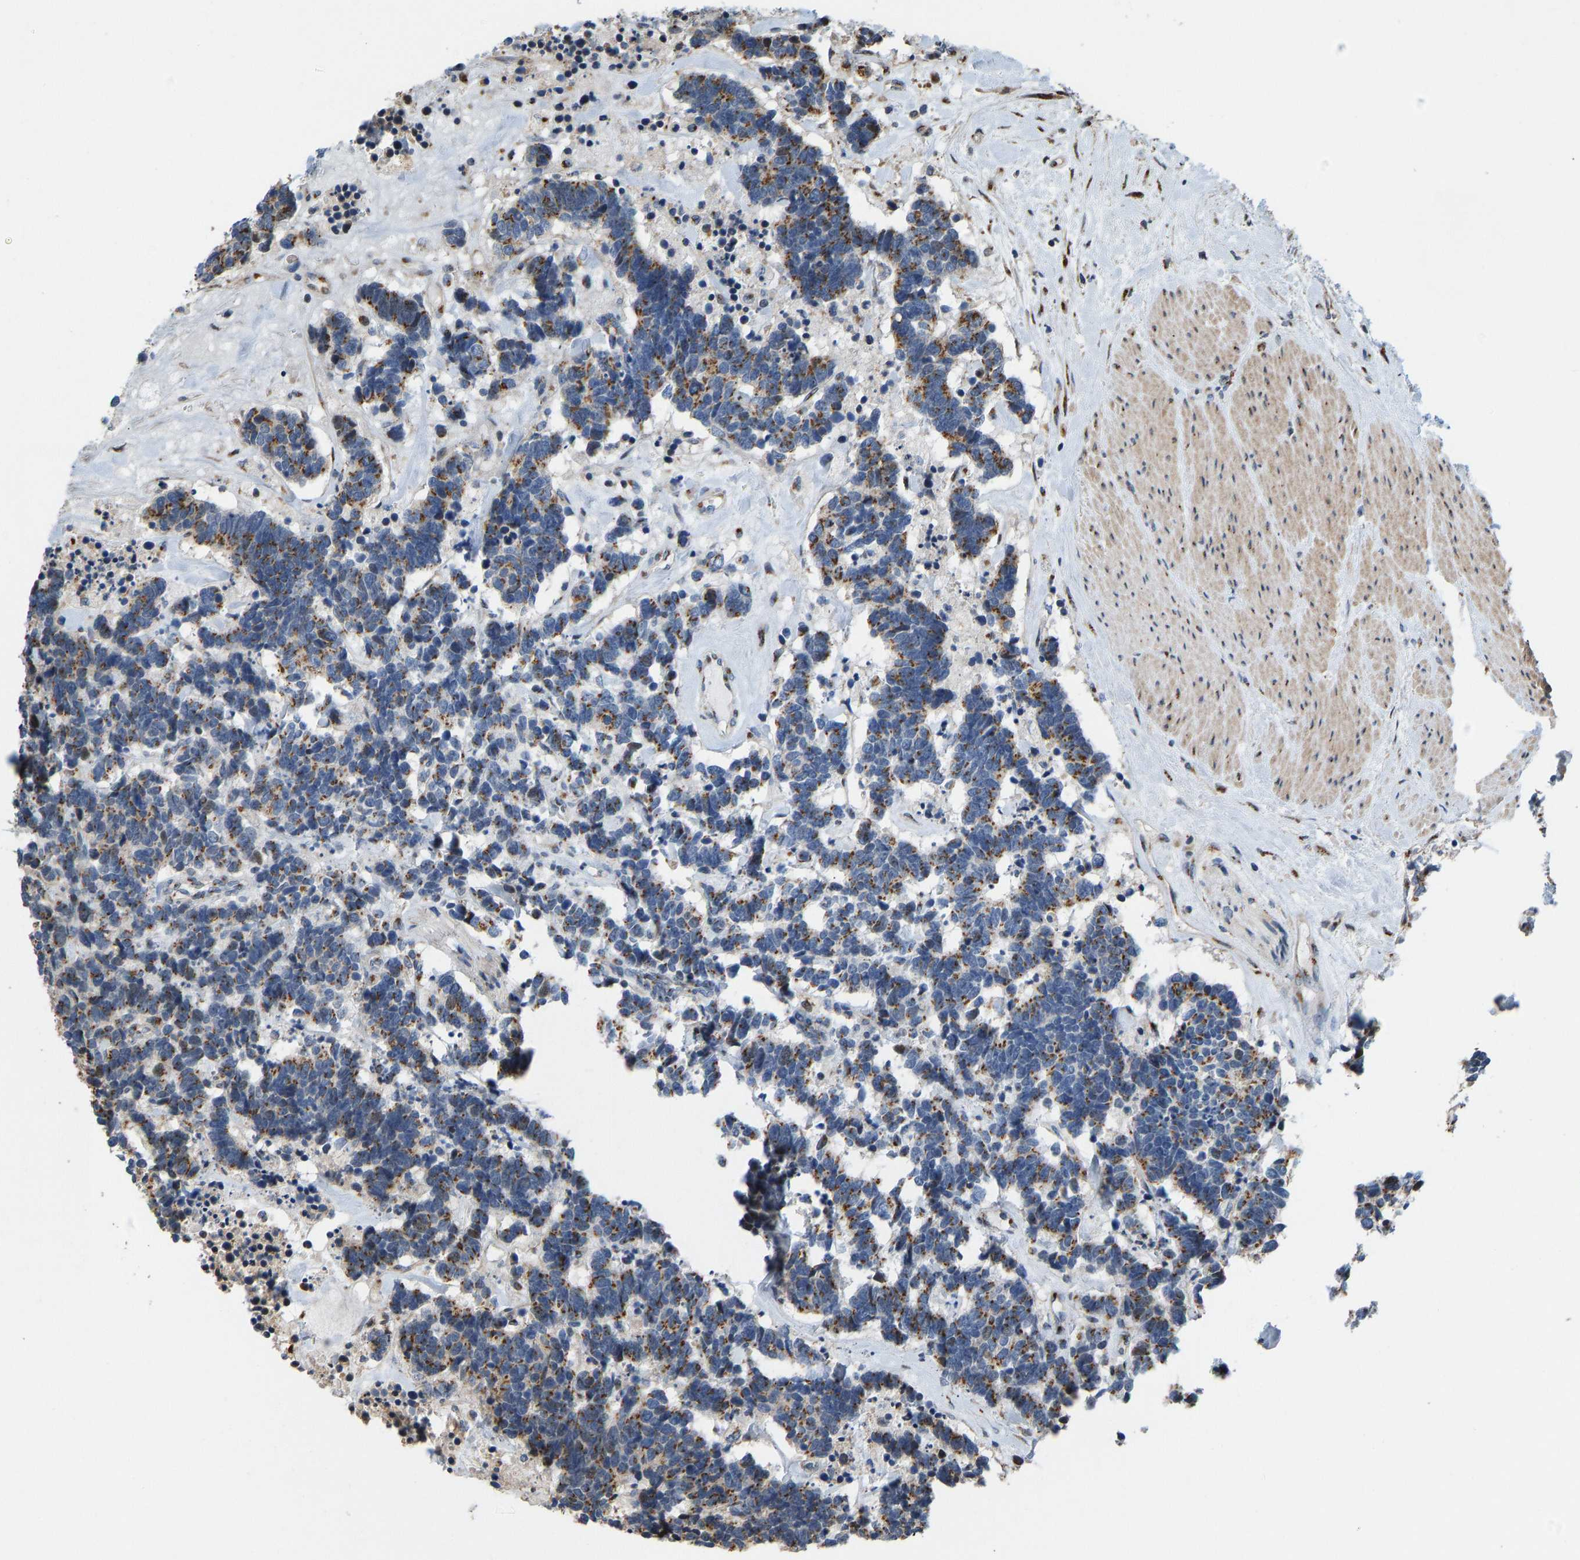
{"staining": {"intensity": "moderate", "quantity": ">75%", "location": "cytoplasmic/membranous"}, "tissue": "carcinoid", "cell_type": "Tumor cells", "image_type": "cancer", "snomed": [{"axis": "morphology", "description": "Carcinoma, NOS"}, {"axis": "morphology", "description": "Carcinoid, malignant, NOS"}, {"axis": "topography", "description": "Urinary bladder"}], "caption": "High-magnification brightfield microscopy of carcinoma stained with DAB (brown) and counterstained with hematoxylin (blue). tumor cells exhibit moderate cytoplasmic/membranous staining is seen in about>75% of cells. The protein is stained brown, and the nuclei are stained in blue (DAB IHC with brightfield microscopy, high magnification).", "gene": "YIPF4", "patient": {"sex": "male", "age": 57}}